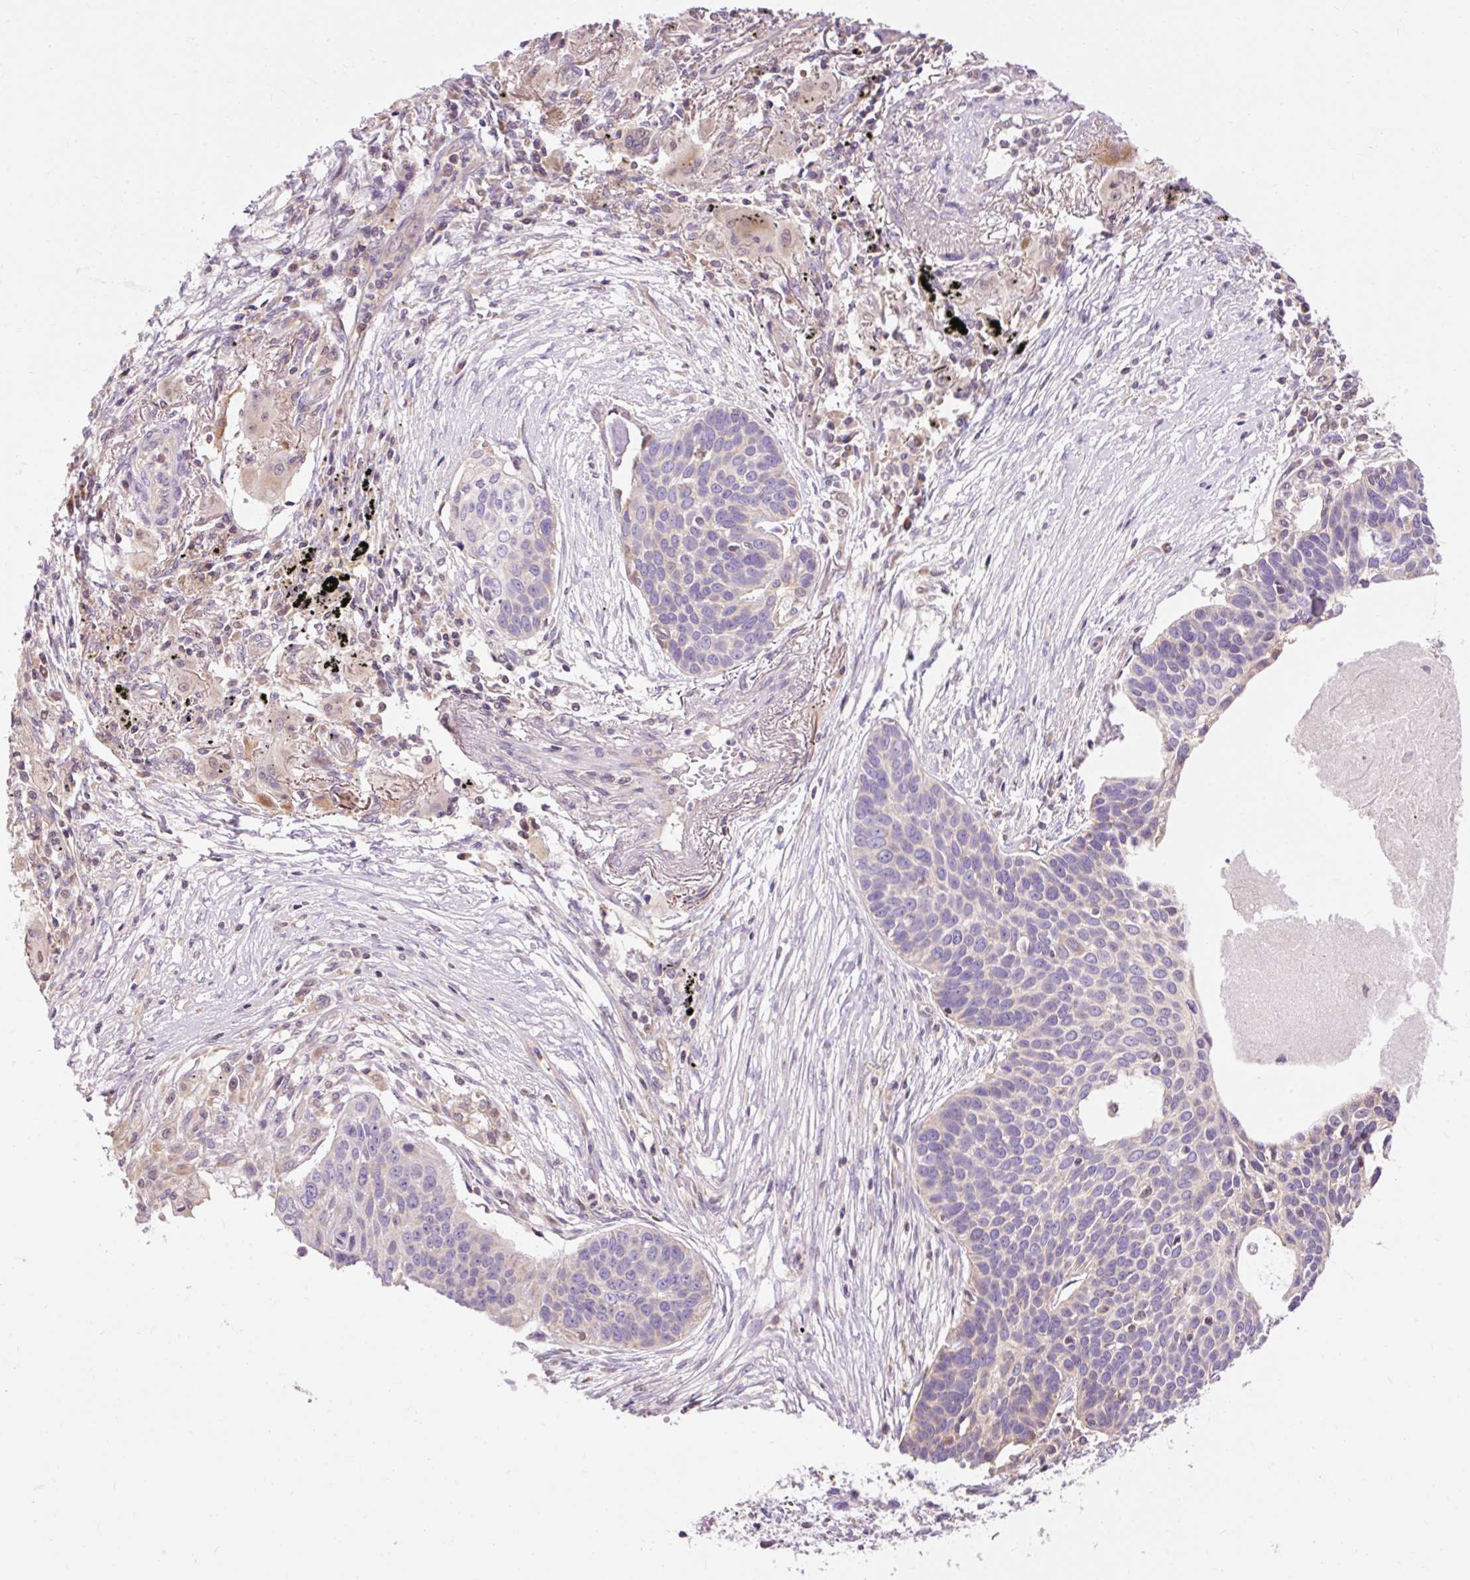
{"staining": {"intensity": "negative", "quantity": "none", "location": "none"}, "tissue": "lung cancer", "cell_type": "Tumor cells", "image_type": "cancer", "snomed": [{"axis": "morphology", "description": "Squamous cell carcinoma, NOS"}, {"axis": "topography", "description": "Lung"}], "caption": "Immunohistochemical staining of lung cancer reveals no significant expression in tumor cells.", "gene": "IMMT", "patient": {"sex": "male", "age": 71}}